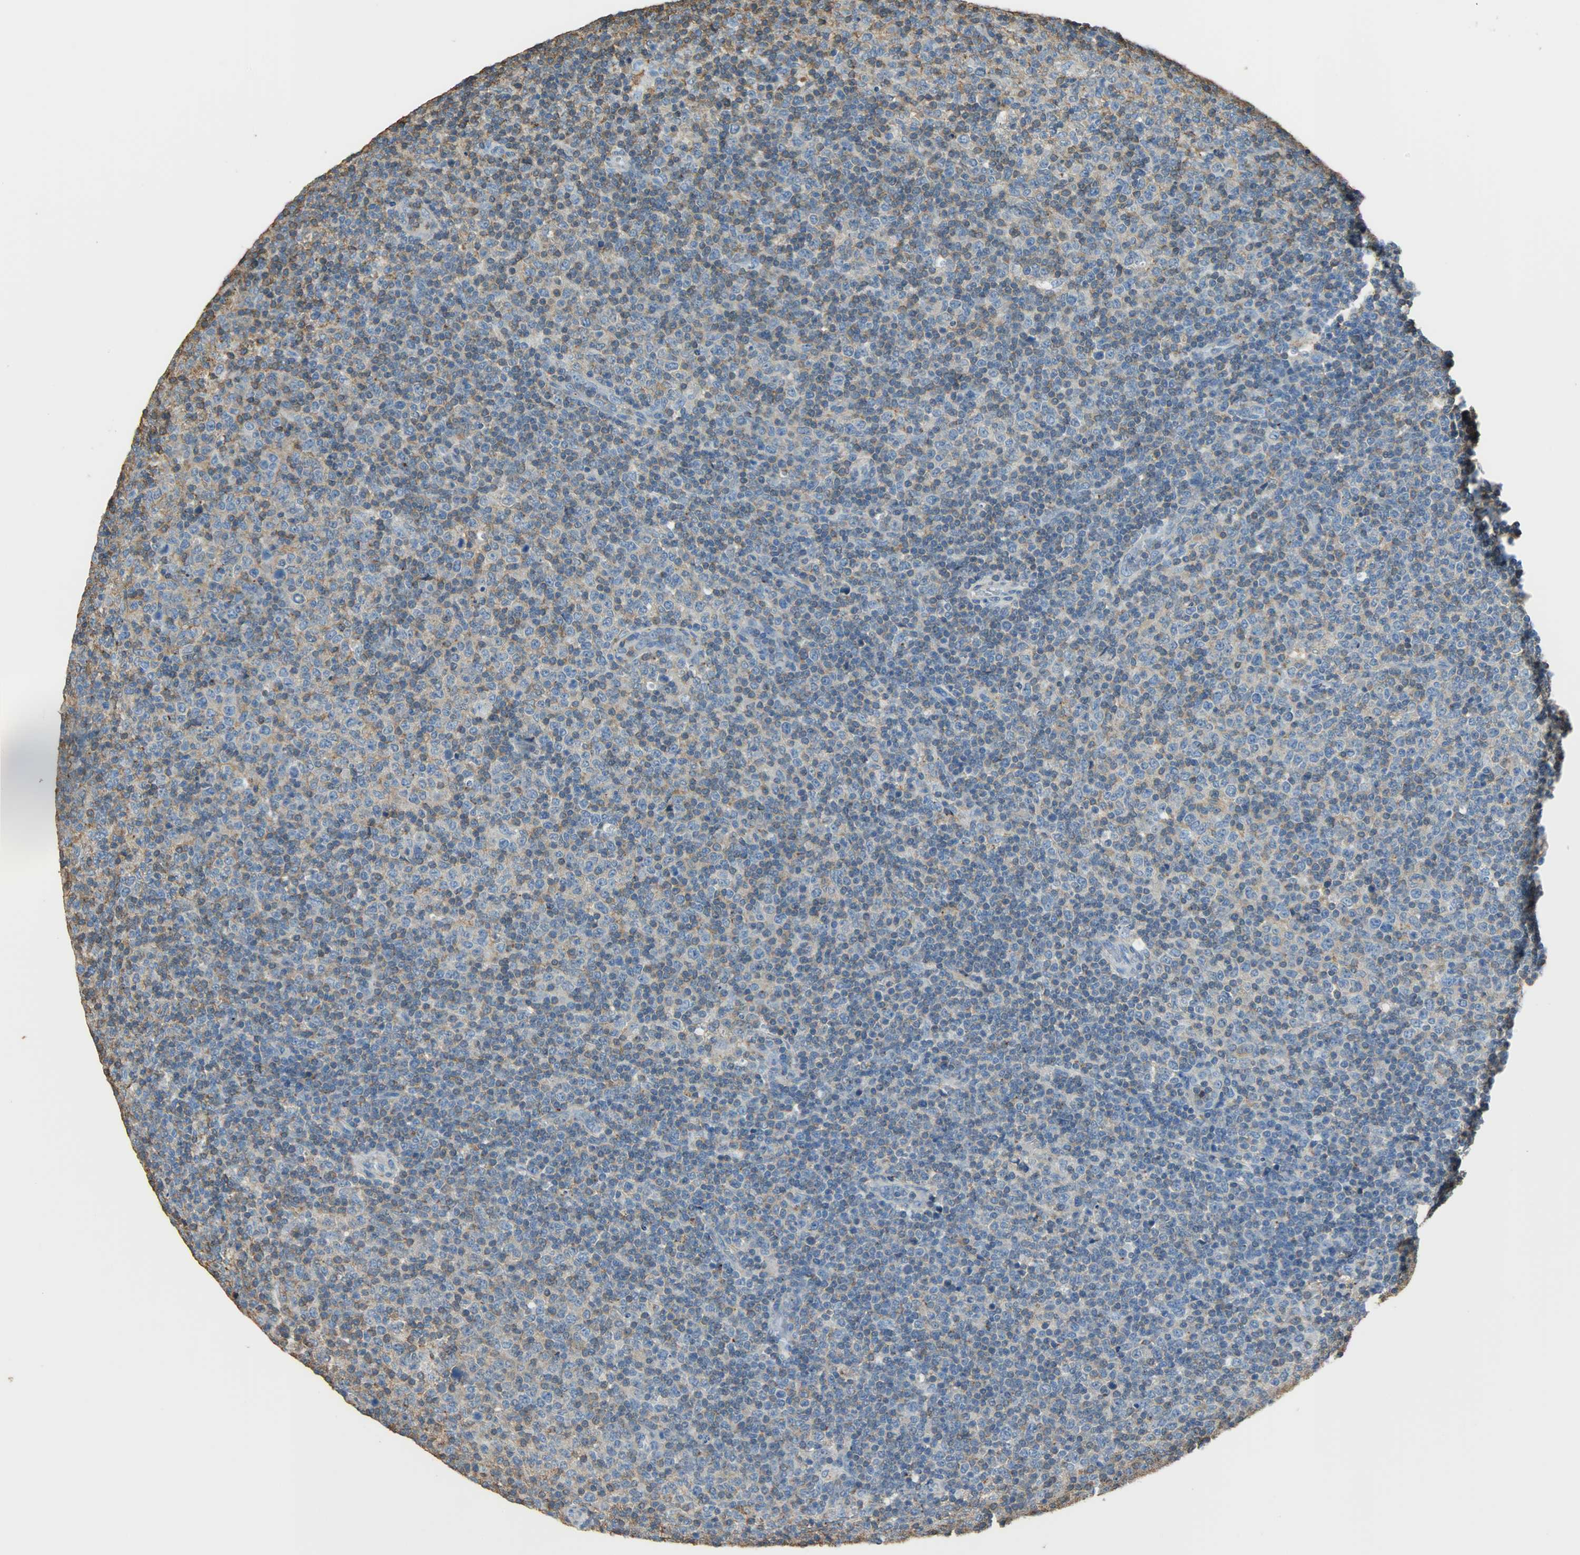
{"staining": {"intensity": "weak", "quantity": "<25%", "location": "cytoplasmic/membranous"}, "tissue": "lymphoma", "cell_type": "Tumor cells", "image_type": "cancer", "snomed": [{"axis": "morphology", "description": "Malignant lymphoma, non-Hodgkin's type, Low grade"}, {"axis": "topography", "description": "Lymph node"}], "caption": "Immunohistochemistry image of lymphoma stained for a protein (brown), which displays no staining in tumor cells.", "gene": "ANXA6", "patient": {"sex": "male", "age": 70}}